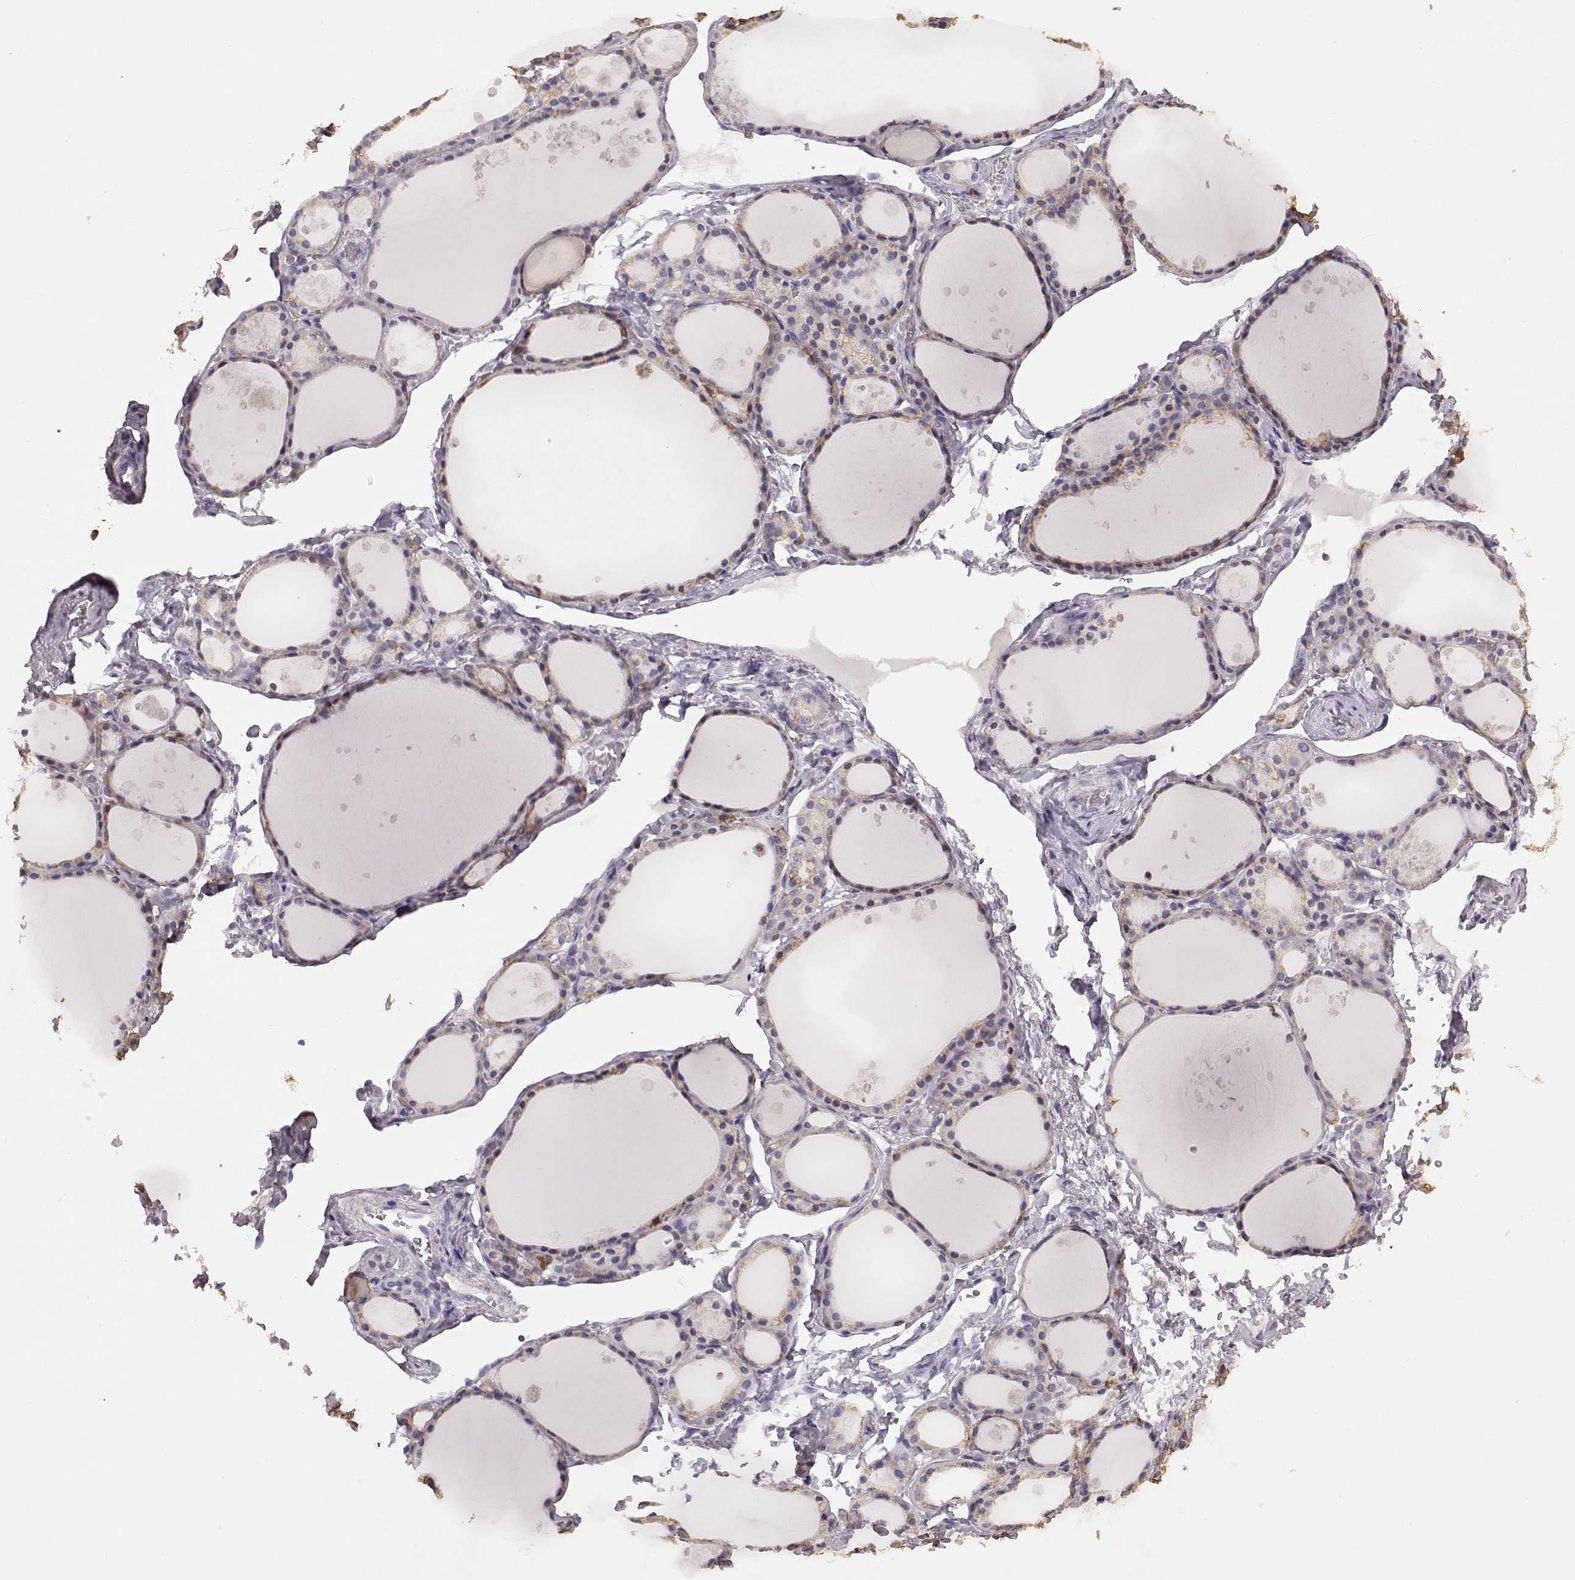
{"staining": {"intensity": "weak", "quantity": ">75%", "location": "cytoplasmic/membranous"}, "tissue": "thyroid gland", "cell_type": "Glandular cells", "image_type": "normal", "snomed": [{"axis": "morphology", "description": "Normal tissue, NOS"}, {"axis": "topography", "description": "Thyroid gland"}], "caption": "Immunohistochemical staining of unremarkable thyroid gland shows weak cytoplasmic/membranous protein expression in about >75% of glandular cells. (DAB (3,3'-diaminobenzidine) = brown stain, brightfield microscopy at high magnification).", "gene": "GABRG3", "patient": {"sex": "male", "age": 68}}